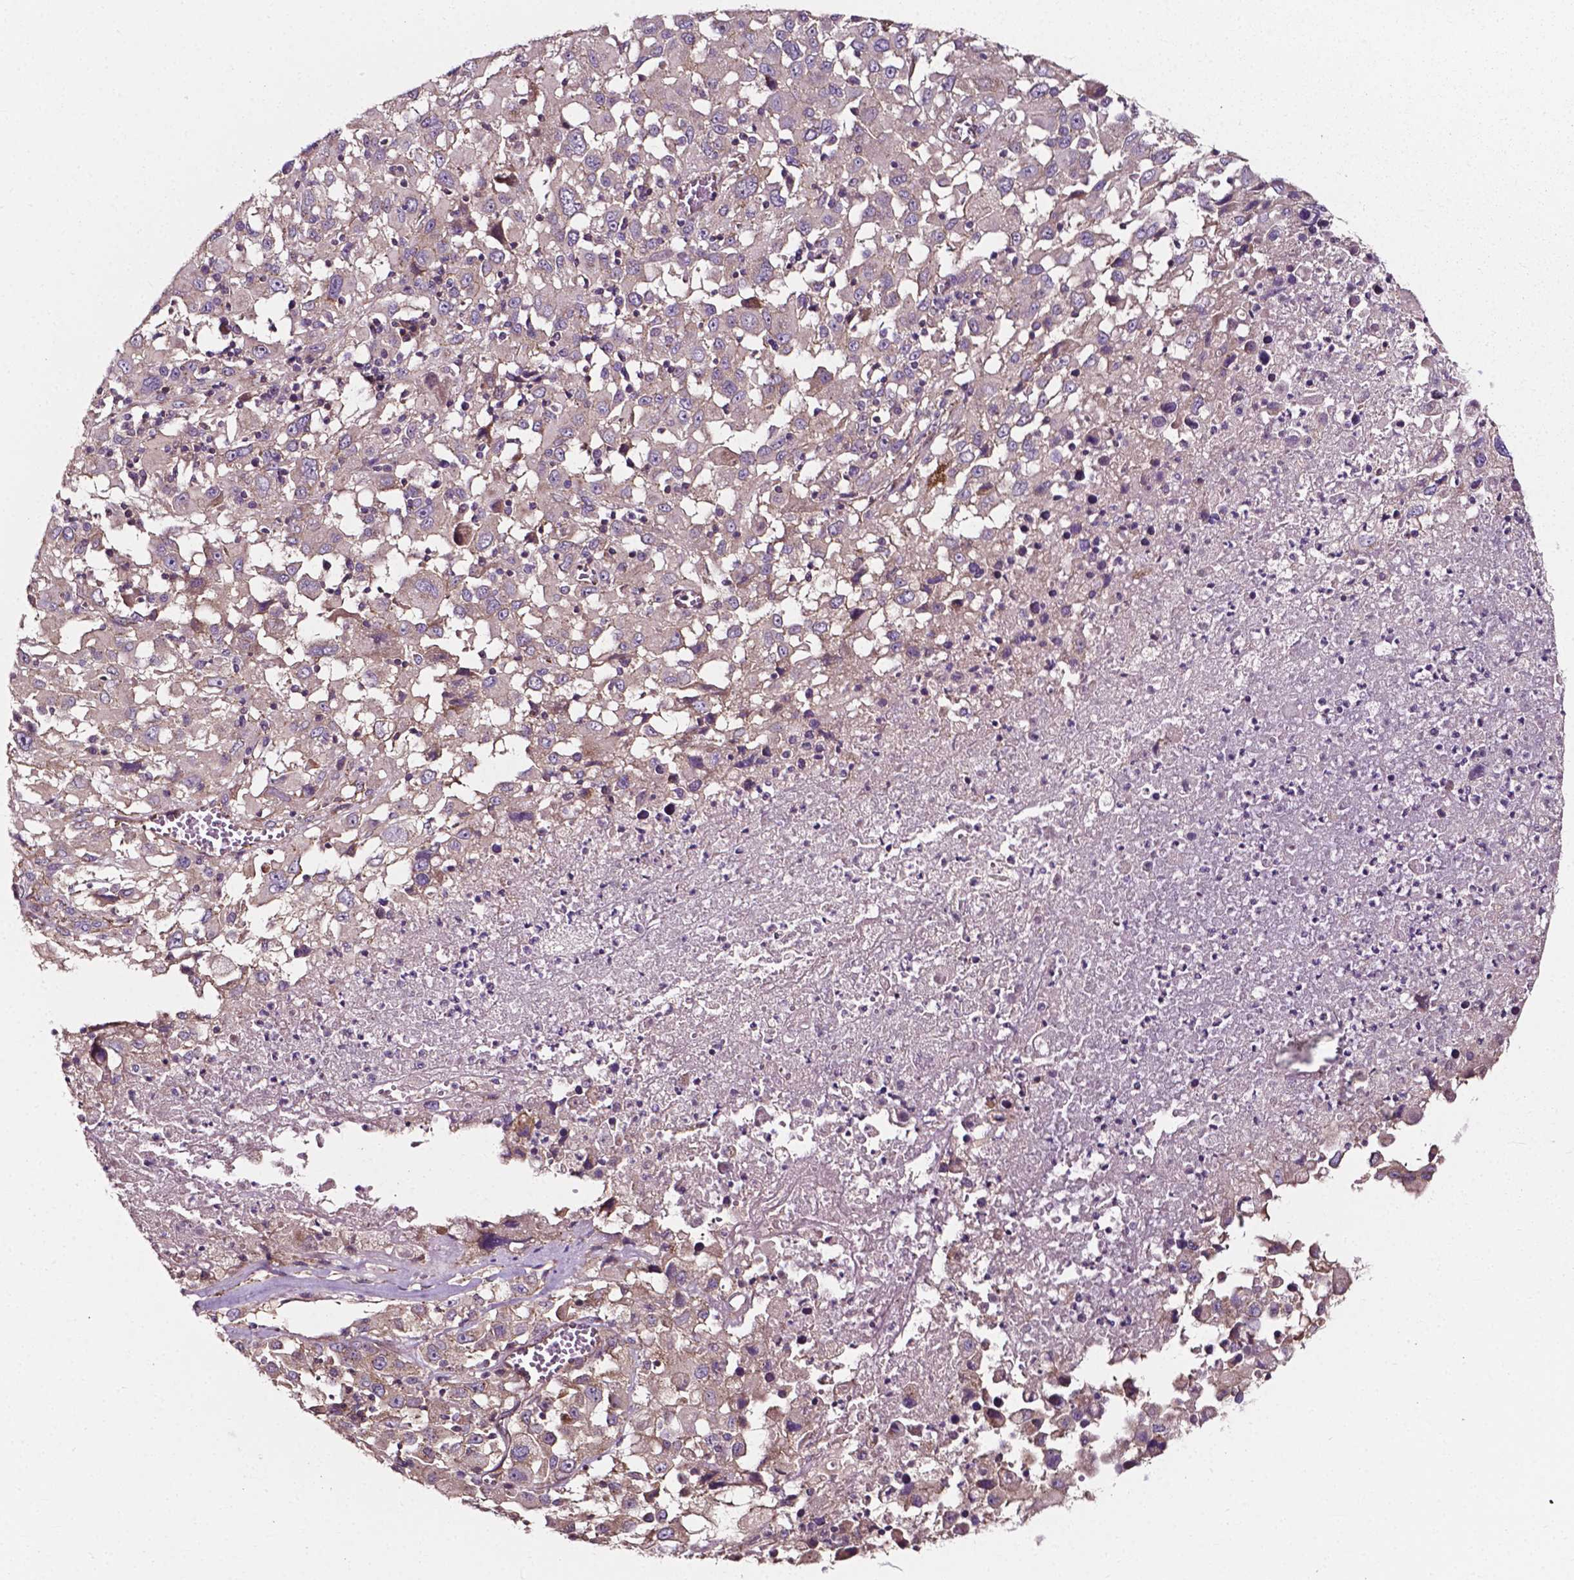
{"staining": {"intensity": "negative", "quantity": "none", "location": "none"}, "tissue": "melanoma", "cell_type": "Tumor cells", "image_type": "cancer", "snomed": [{"axis": "morphology", "description": "Malignant melanoma, Metastatic site"}, {"axis": "topography", "description": "Soft tissue"}], "caption": "Immunohistochemistry micrograph of neoplastic tissue: human melanoma stained with DAB demonstrates no significant protein staining in tumor cells.", "gene": "ATG16L1", "patient": {"sex": "male", "age": 50}}